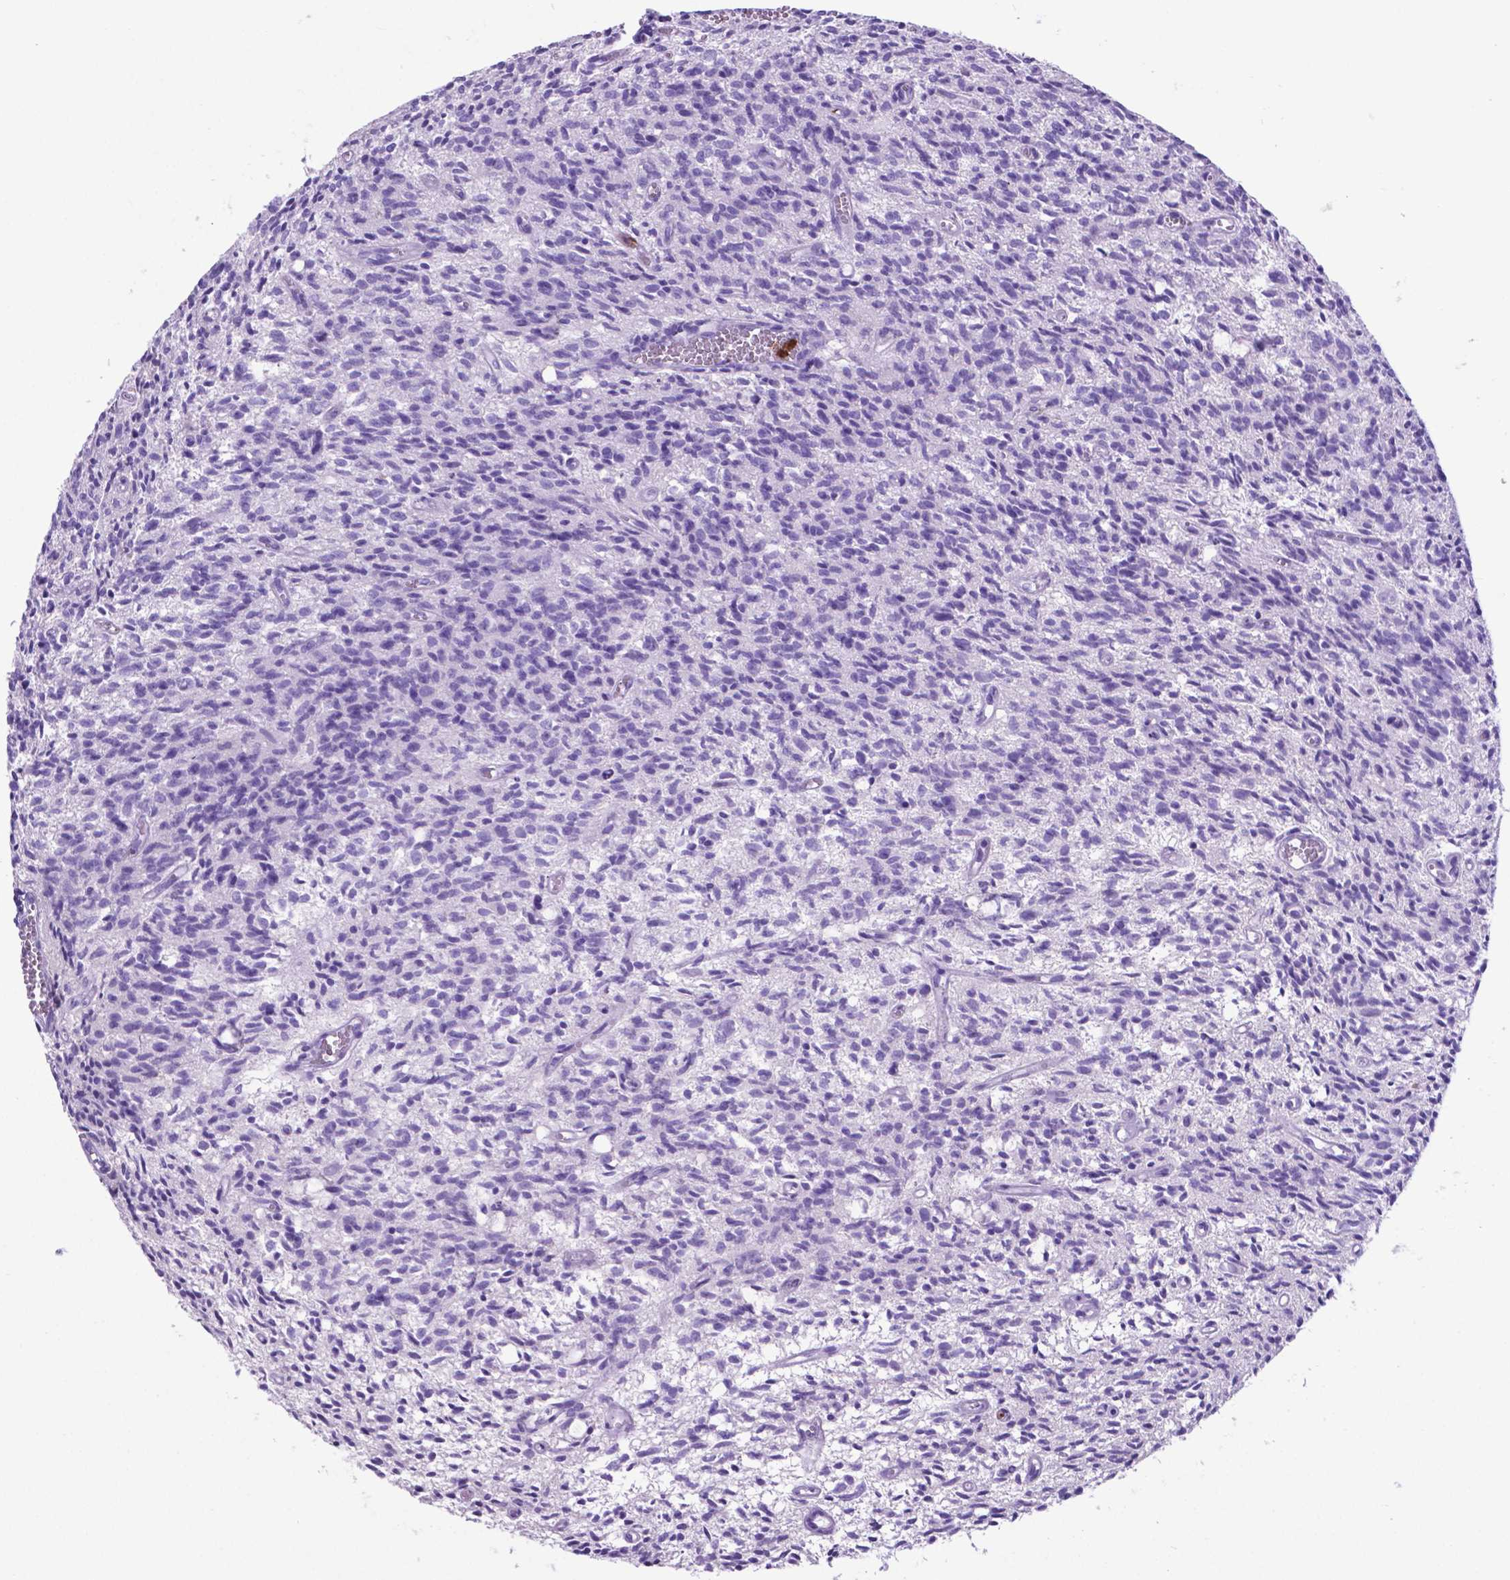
{"staining": {"intensity": "negative", "quantity": "none", "location": "none"}, "tissue": "glioma", "cell_type": "Tumor cells", "image_type": "cancer", "snomed": [{"axis": "morphology", "description": "Glioma, malignant, Low grade"}, {"axis": "topography", "description": "Brain"}], "caption": "Protein analysis of glioma shows no significant positivity in tumor cells. (DAB (3,3'-diaminobenzidine) immunohistochemistry with hematoxylin counter stain).", "gene": "LZTR1", "patient": {"sex": "male", "age": 64}}